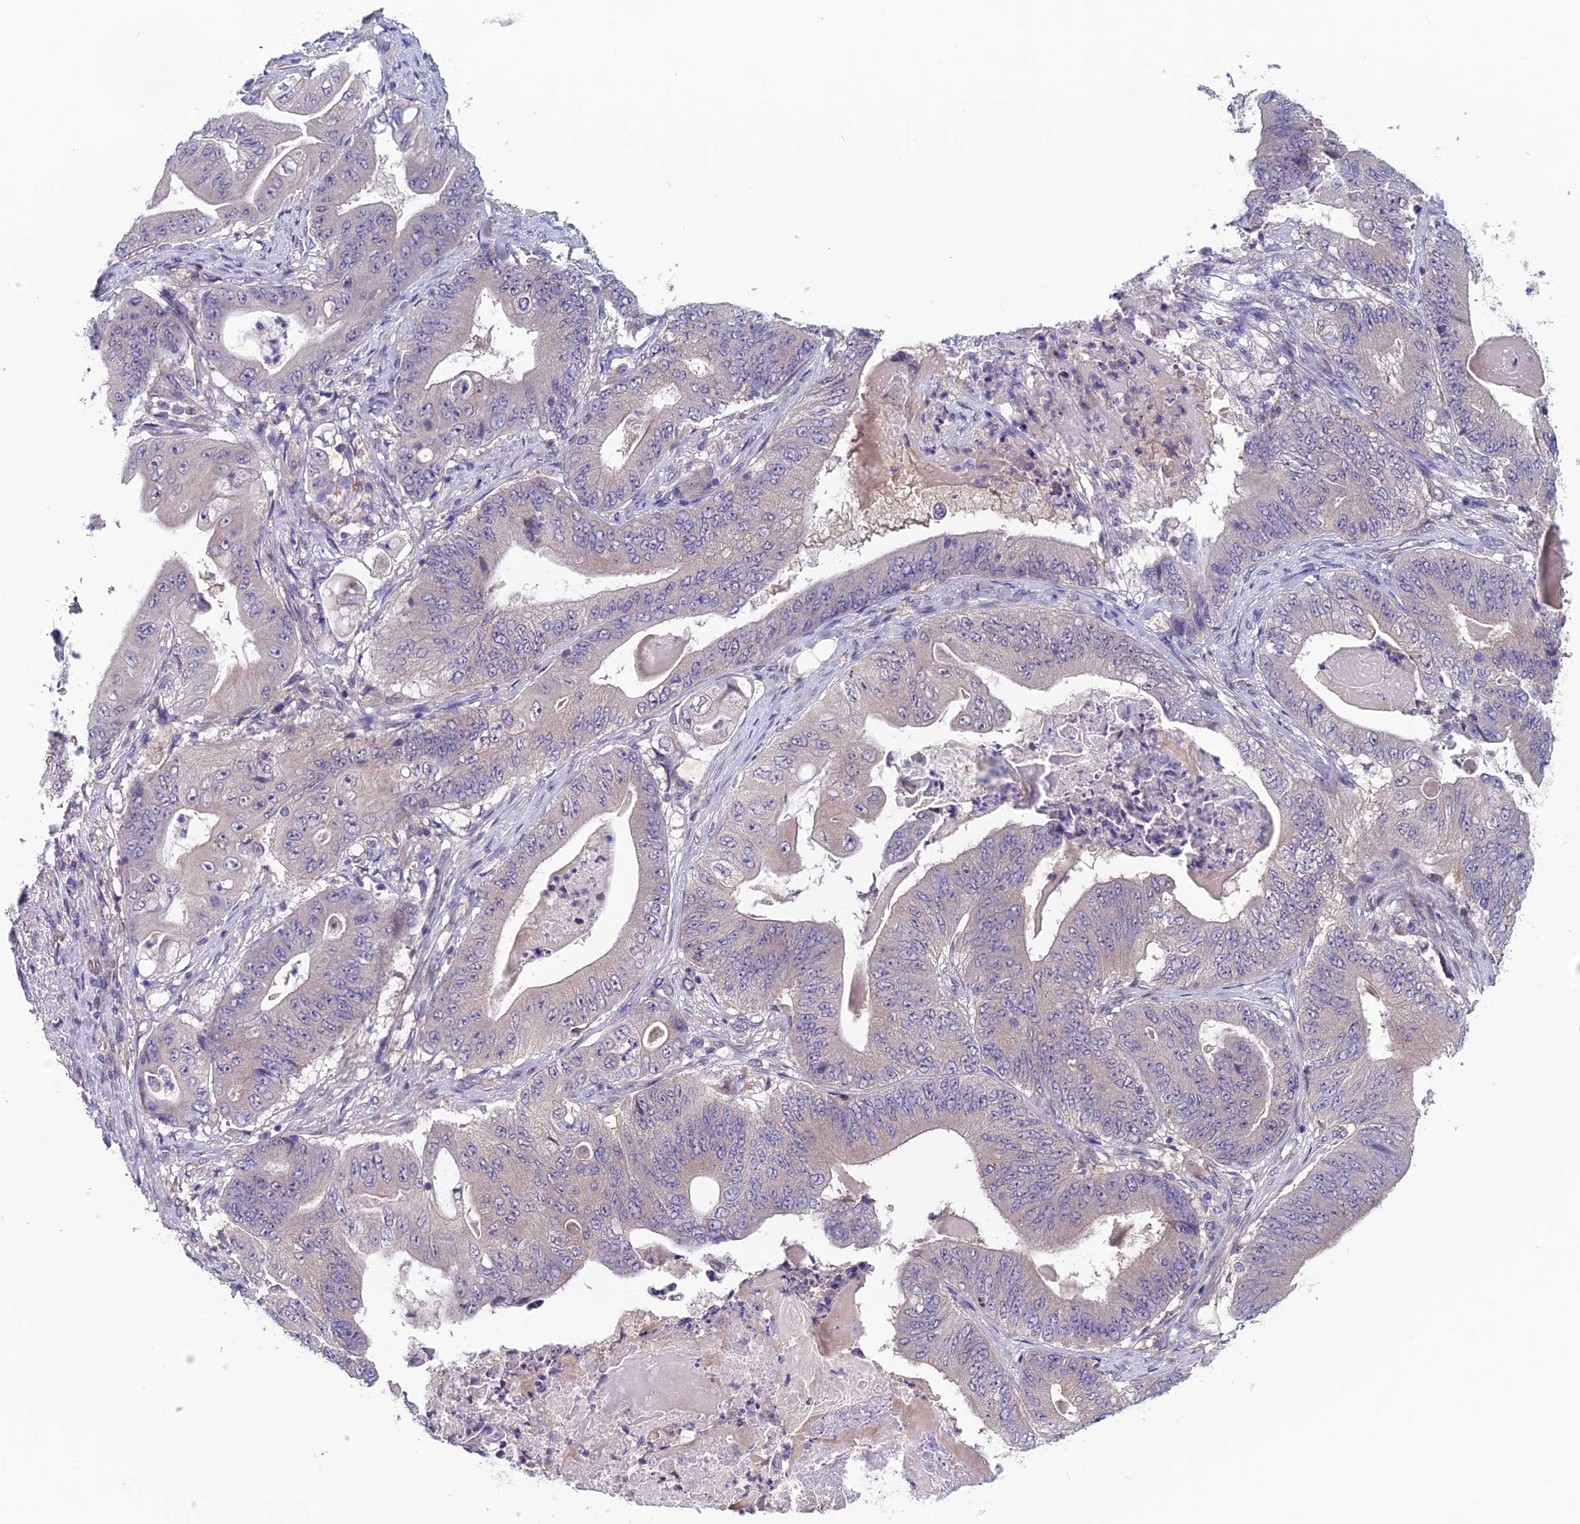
{"staining": {"intensity": "negative", "quantity": "none", "location": "none"}, "tissue": "stomach cancer", "cell_type": "Tumor cells", "image_type": "cancer", "snomed": [{"axis": "morphology", "description": "Adenocarcinoma, NOS"}, {"axis": "topography", "description": "Stomach"}], "caption": "An IHC histopathology image of stomach adenocarcinoma is shown. There is no staining in tumor cells of stomach adenocarcinoma.", "gene": "MAST2", "patient": {"sex": "female", "age": 73}}